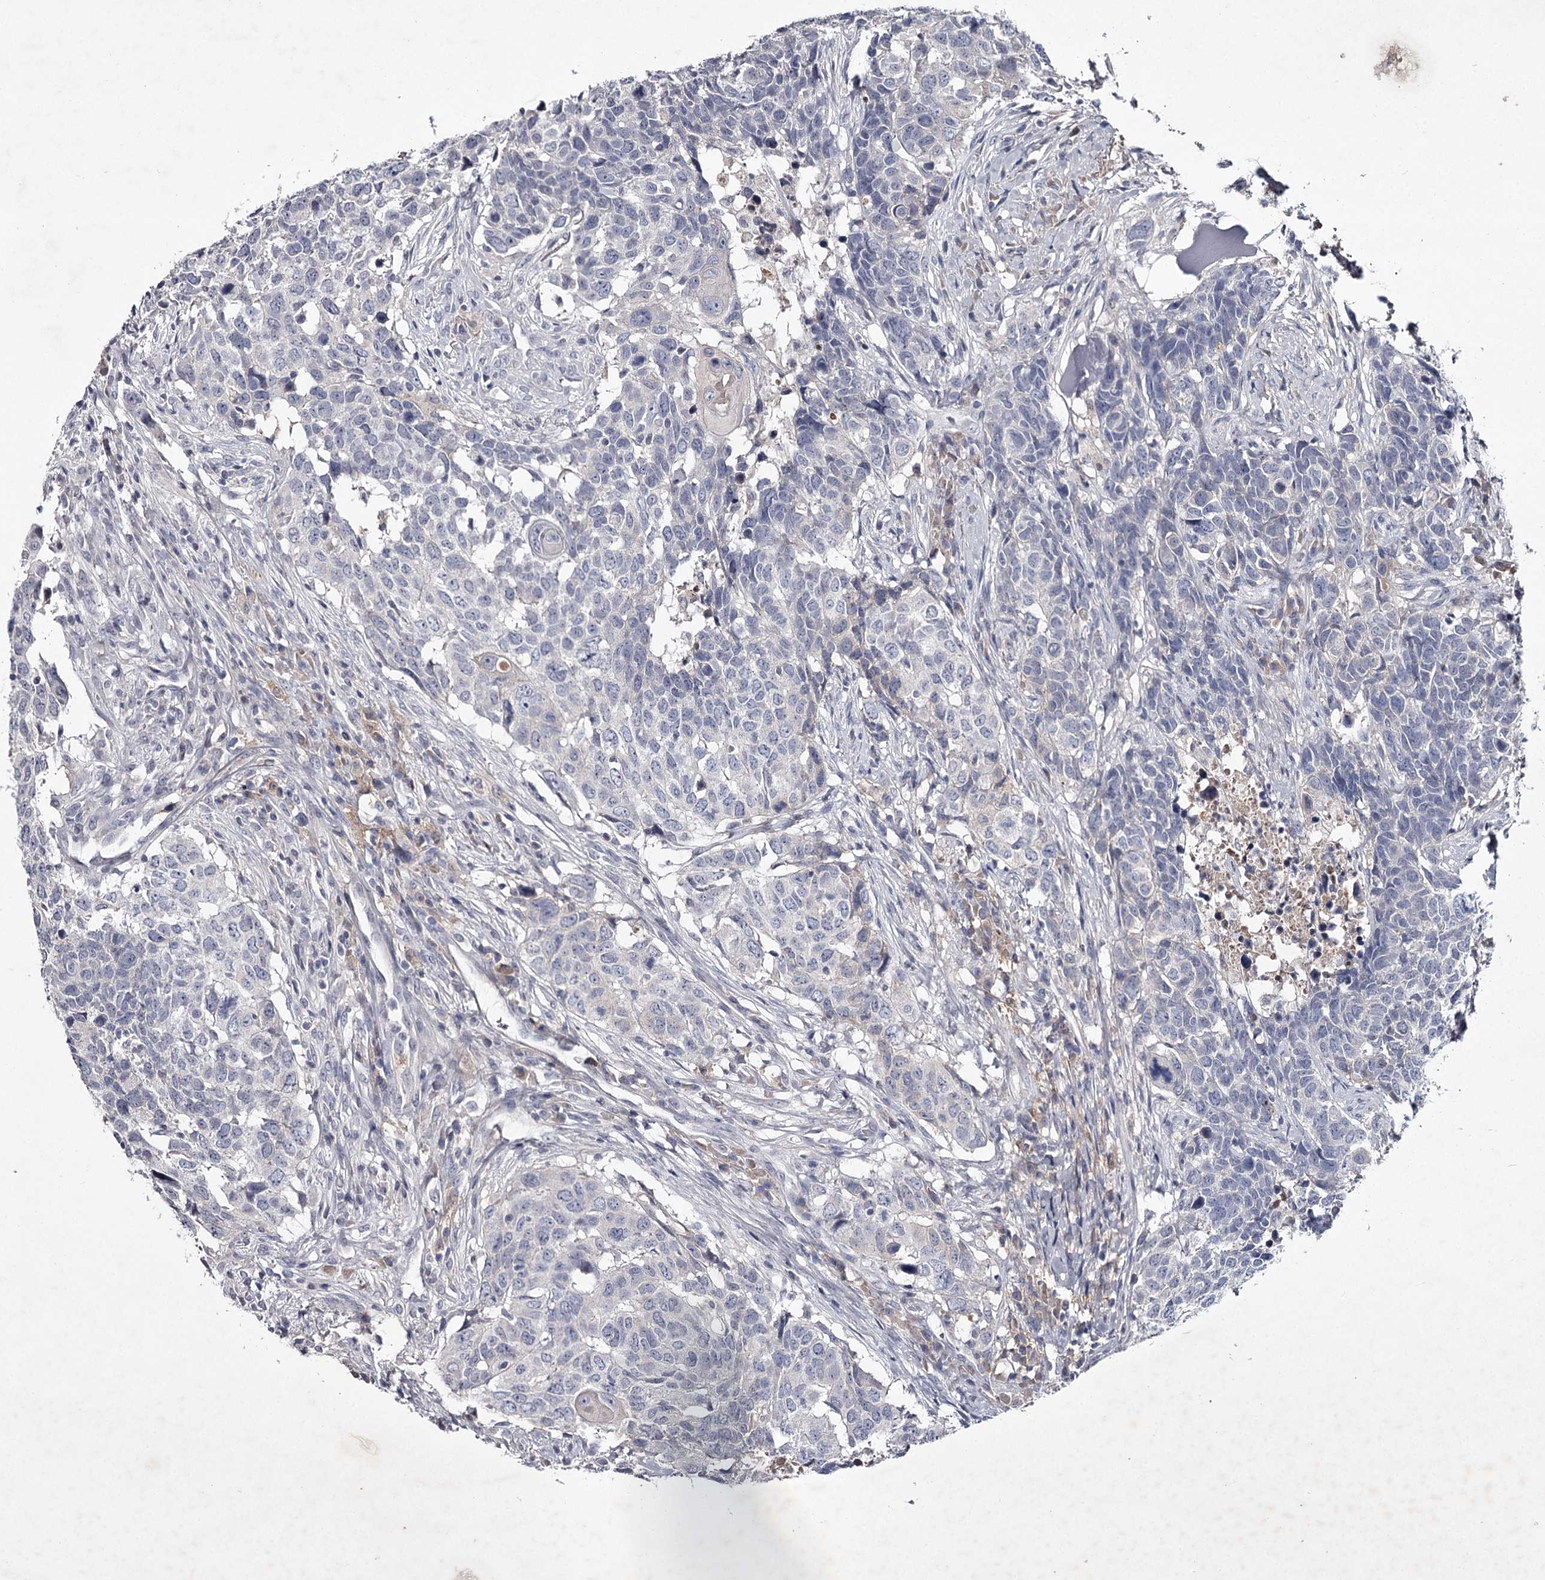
{"staining": {"intensity": "negative", "quantity": "none", "location": "none"}, "tissue": "head and neck cancer", "cell_type": "Tumor cells", "image_type": "cancer", "snomed": [{"axis": "morphology", "description": "Squamous cell carcinoma, NOS"}, {"axis": "topography", "description": "Head-Neck"}], "caption": "IHC of human head and neck cancer exhibits no staining in tumor cells.", "gene": "FDXACB1", "patient": {"sex": "male", "age": 66}}